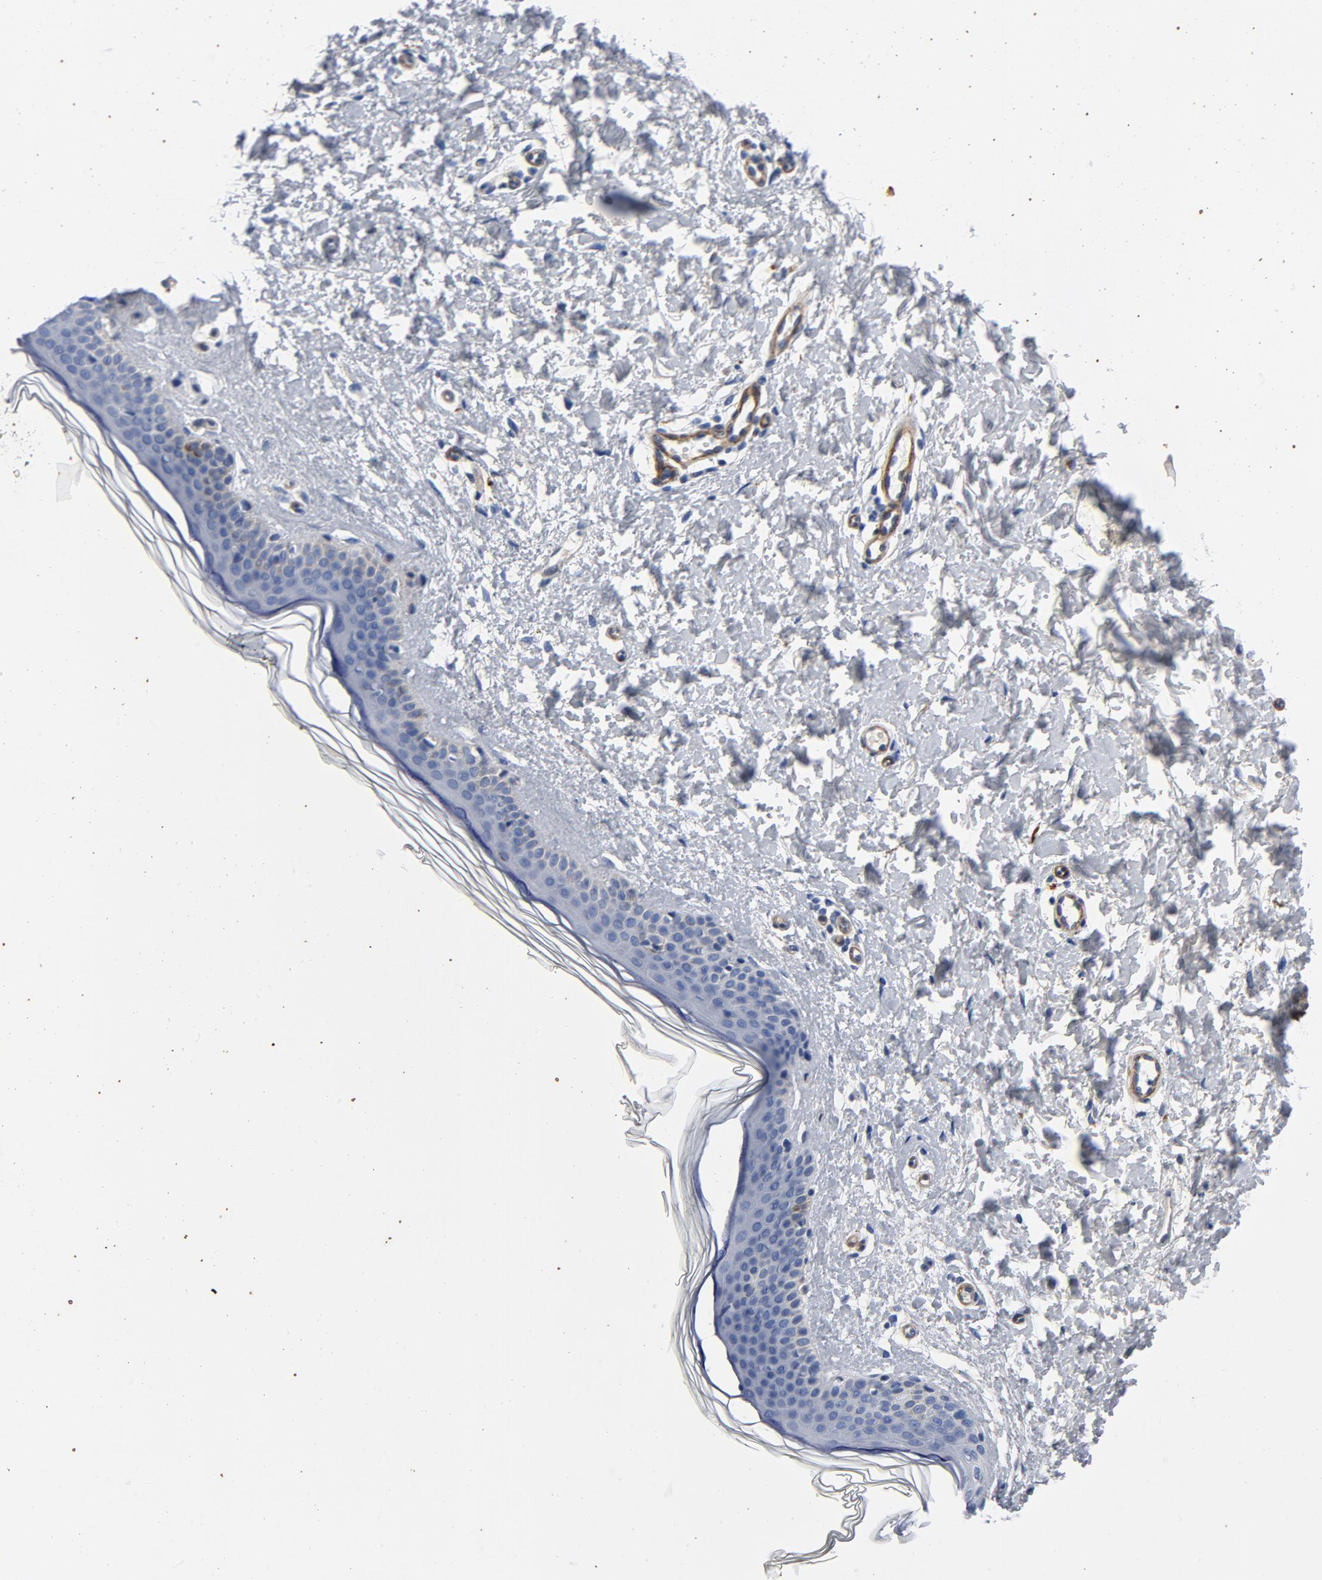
{"staining": {"intensity": "negative", "quantity": "none", "location": "none"}, "tissue": "skin", "cell_type": "Fibroblasts", "image_type": "normal", "snomed": [{"axis": "morphology", "description": "Normal tissue, NOS"}, {"axis": "topography", "description": "Skin"}], "caption": "The image demonstrates no staining of fibroblasts in benign skin.", "gene": "LAMC1", "patient": {"sex": "female", "age": 56}}